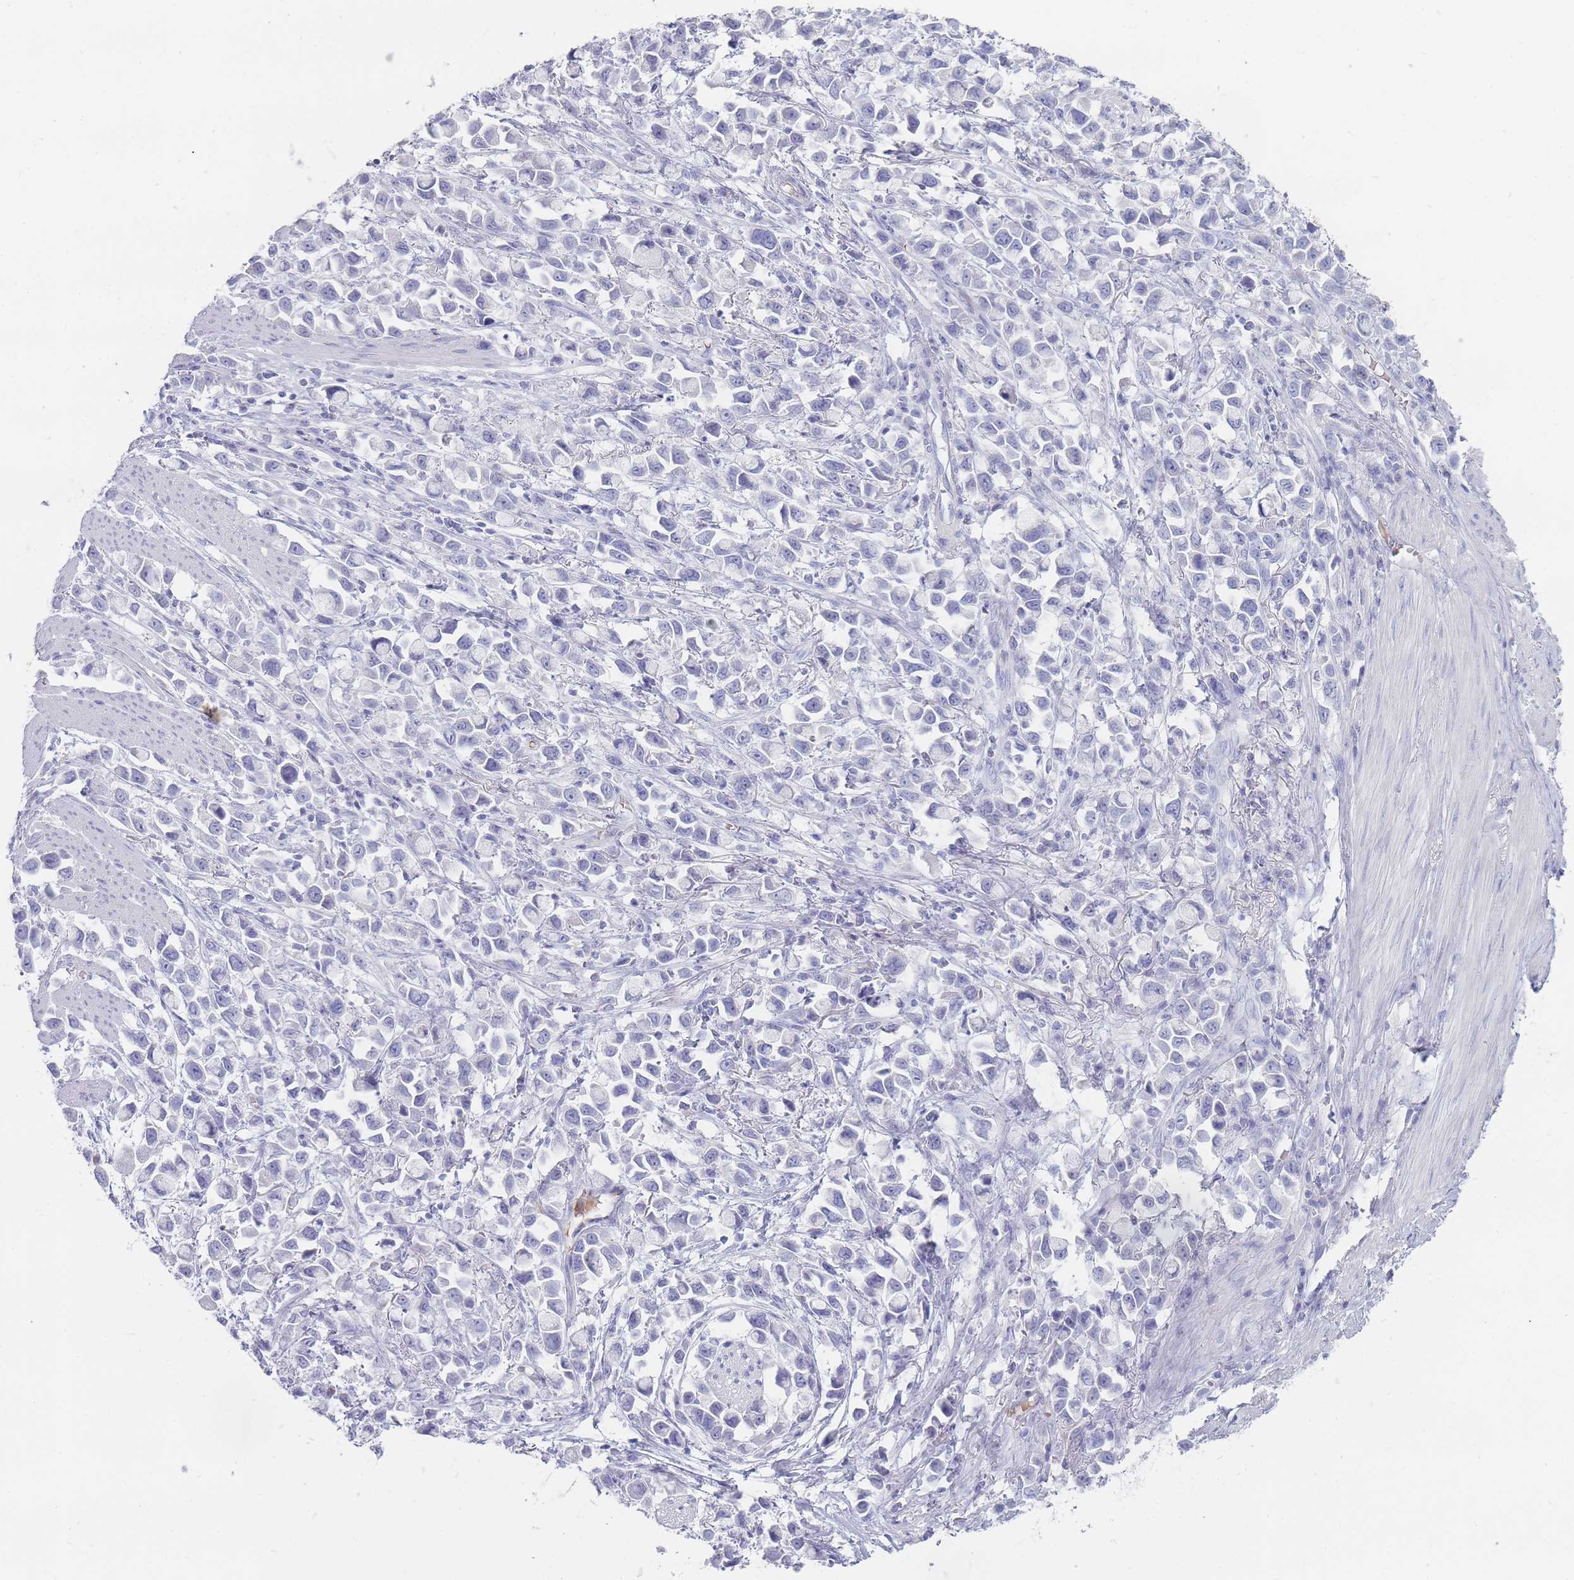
{"staining": {"intensity": "negative", "quantity": "none", "location": "none"}, "tissue": "stomach cancer", "cell_type": "Tumor cells", "image_type": "cancer", "snomed": [{"axis": "morphology", "description": "Adenocarcinoma, NOS"}, {"axis": "topography", "description": "Stomach"}], "caption": "DAB (3,3'-diaminobenzidine) immunohistochemical staining of human stomach cancer (adenocarcinoma) displays no significant positivity in tumor cells.", "gene": "HBG2", "patient": {"sex": "female", "age": 81}}